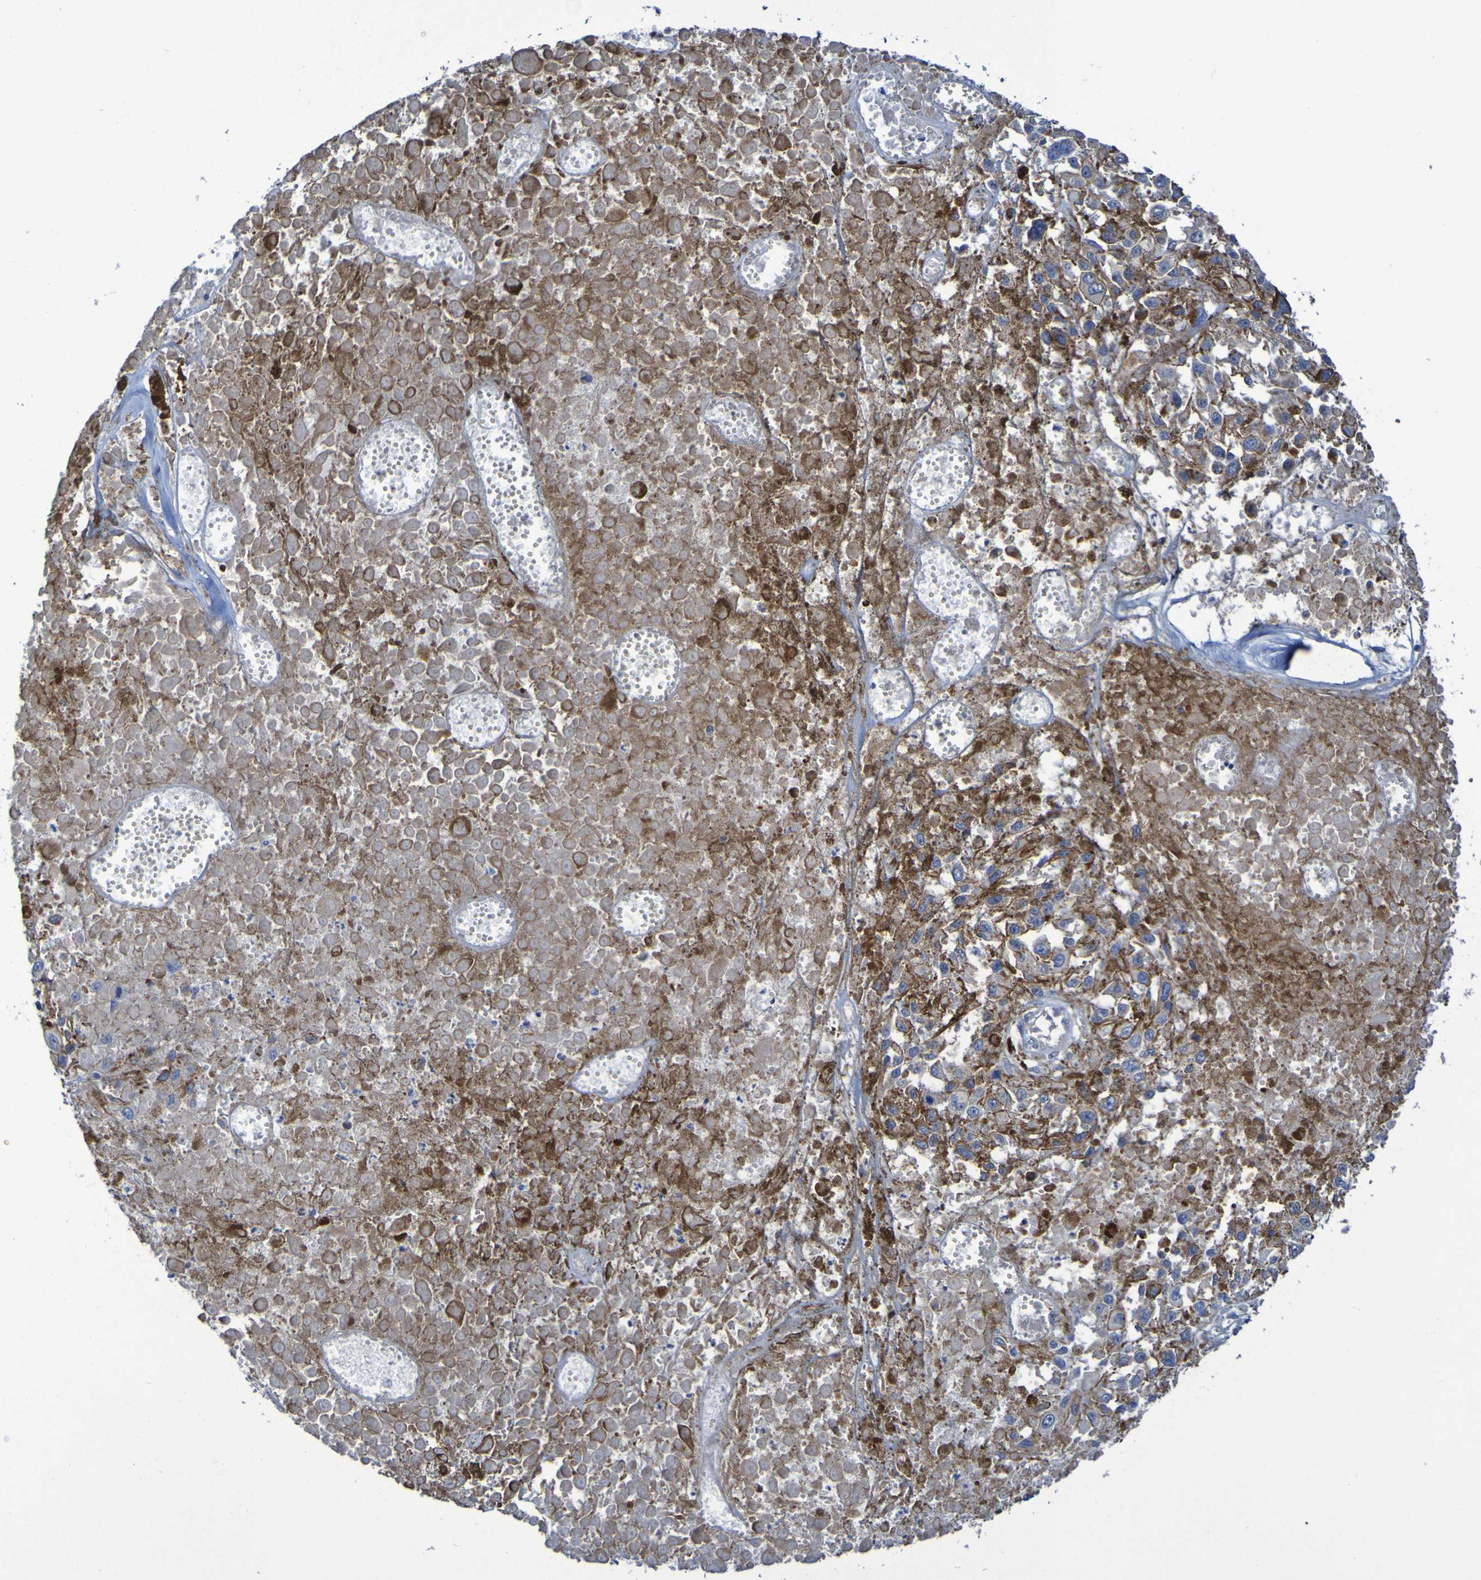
{"staining": {"intensity": "weak", "quantity": "<25%", "location": "cytoplasmic/membranous"}, "tissue": "melanoma", "cell_type": "Tumor cells", "image_type": "cancer", "snomed": [{"axis": "morphology", "description": "Malignant melanoma, Metastatic site"}, {"axis": "topography", "description": "Lymph node"}], "caption": "There is no significant expression in tumor cells of malignant melanoma (metastatic site).", "gene": "ARHGEF16", "patient": {"sex": "male", "age": 59}}